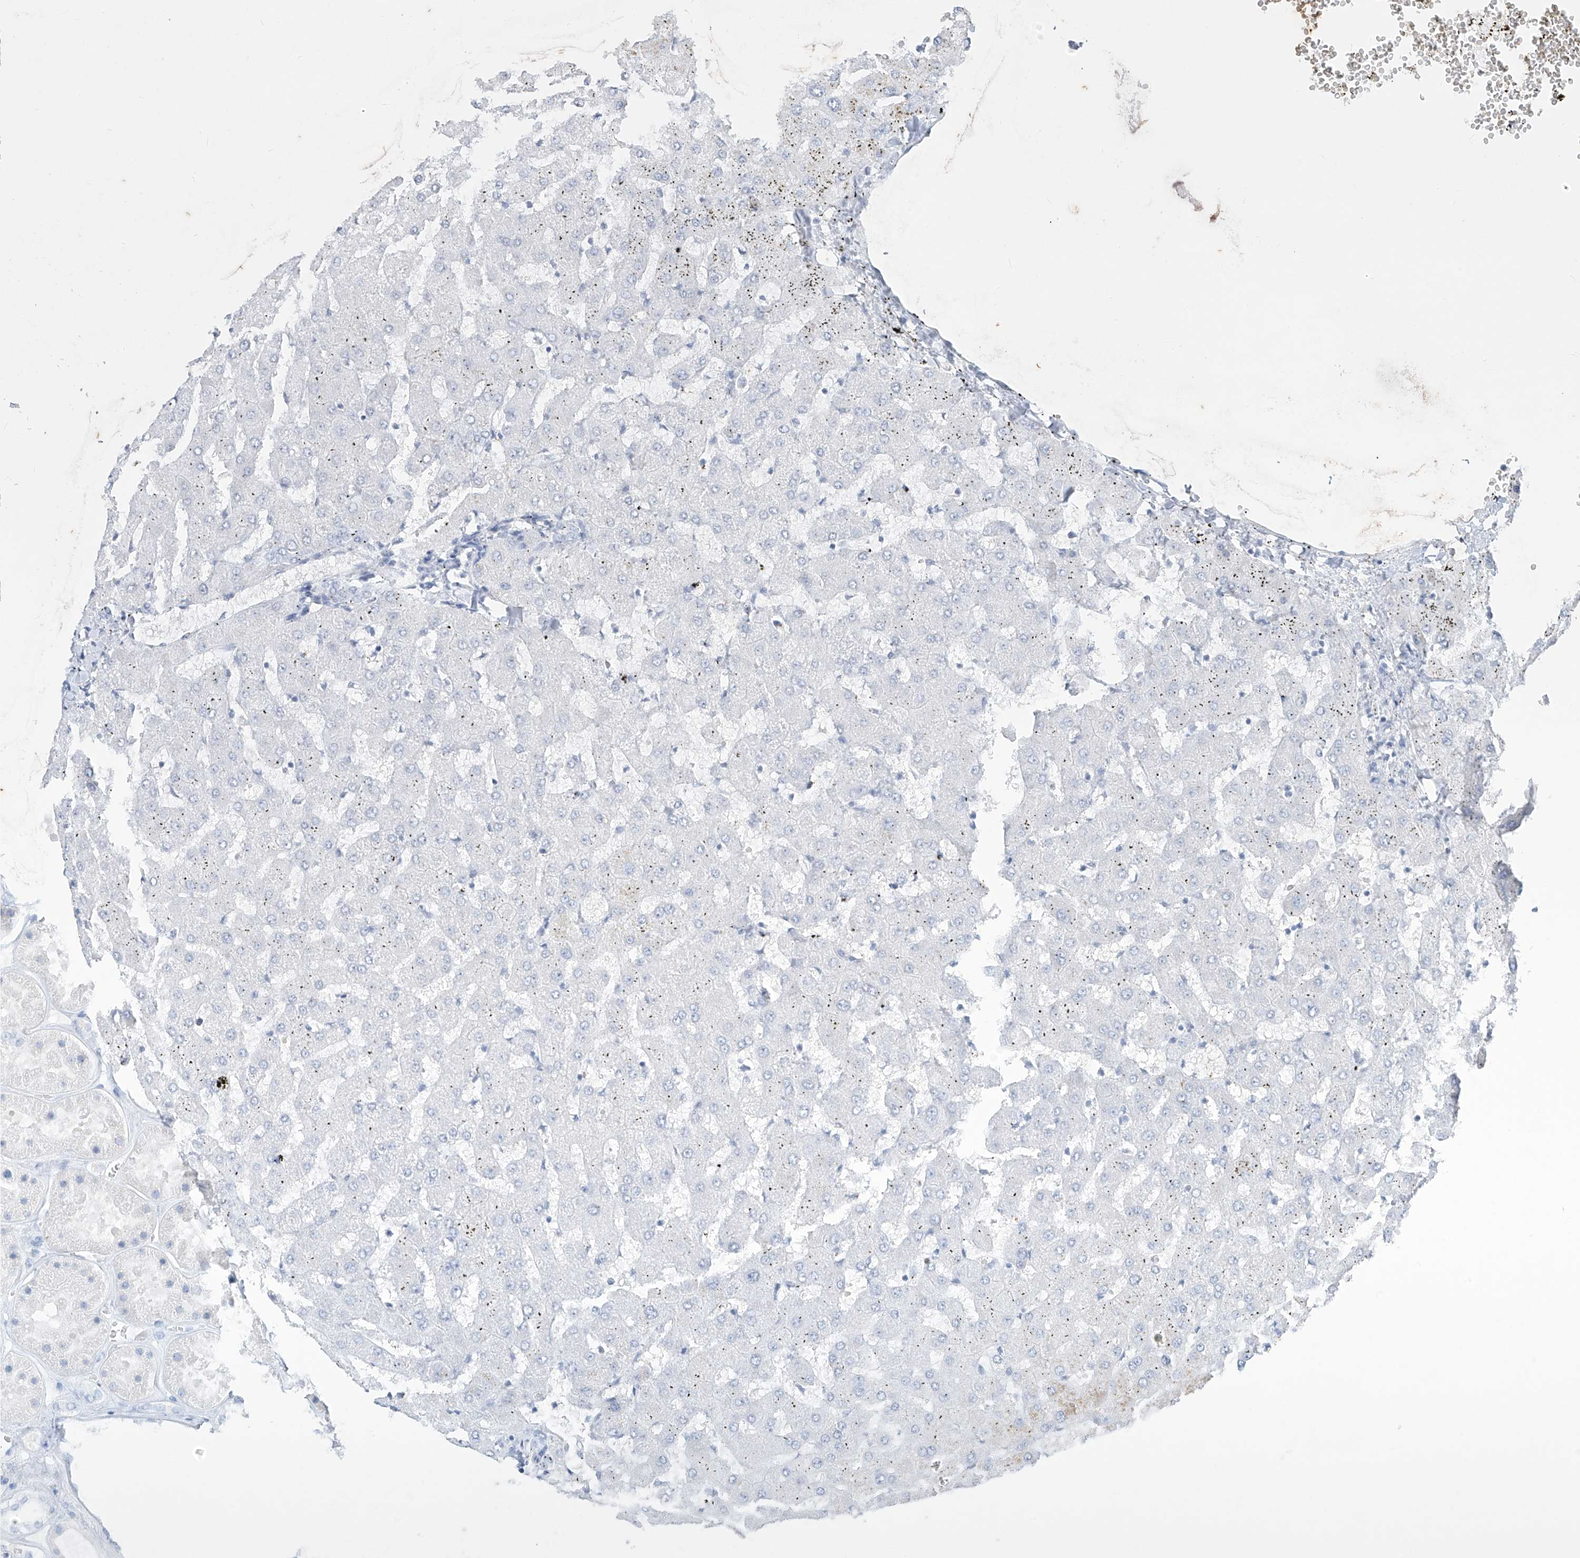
{"staining": {"intensity": "negative", "quantity": "none", "location": "none"}, "tissue": "liver", "cell_type": "Cholangiocytes", "image_type": "normal", "snomed": [{"axis": "morphology", "description": "Normal tissue, NOS"}, {"axis": "topography", "description": "Liver"}], "caption": "Immunohistochemistry (IHC) image of benign liver: human liver stained with DAB shows no significant protein expression in cholangiocytes.", "gene": "CX3CR1", "patient": {"sex": "female", "age": 63}}